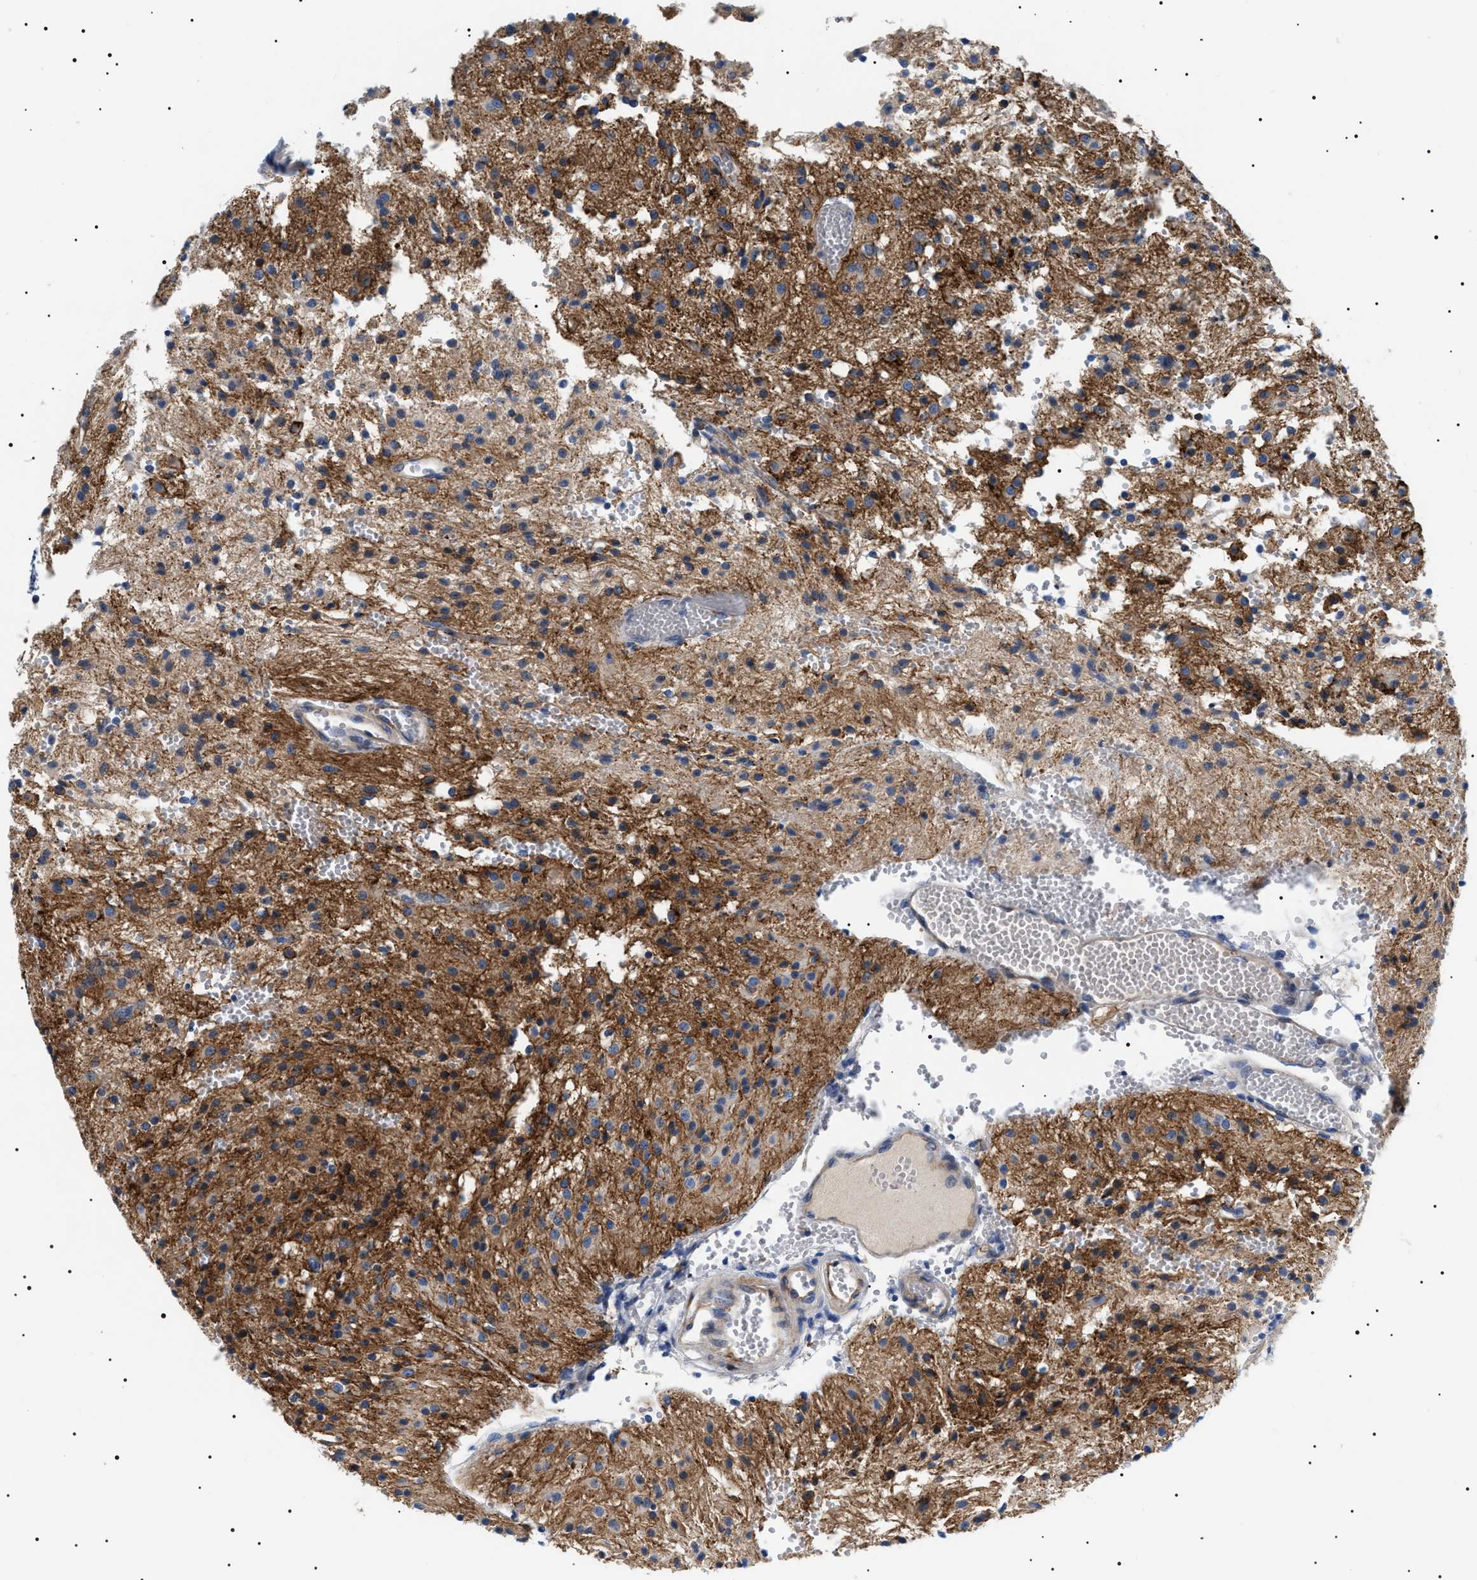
{"staining": {"intensity": "moderate", "quantity": ">75%", "location": "cytoplasmic/membranous"}, "tissue": "glioma", "cell_type": "Tumor cells", "image_type": "cancer", "snomed": [{"axis": "morphology", "description": "Glioma, malignant, High grade"}, {"axis": "topography", "description": "Brain"}], "caption": "IHC of human glioma reveals medium levels of moderate cytoplasmic/membranous positivity in approximately >75% of tumor cells.", "gene": "TMEM222", "patient": {"sex": "female", "age": 59}}